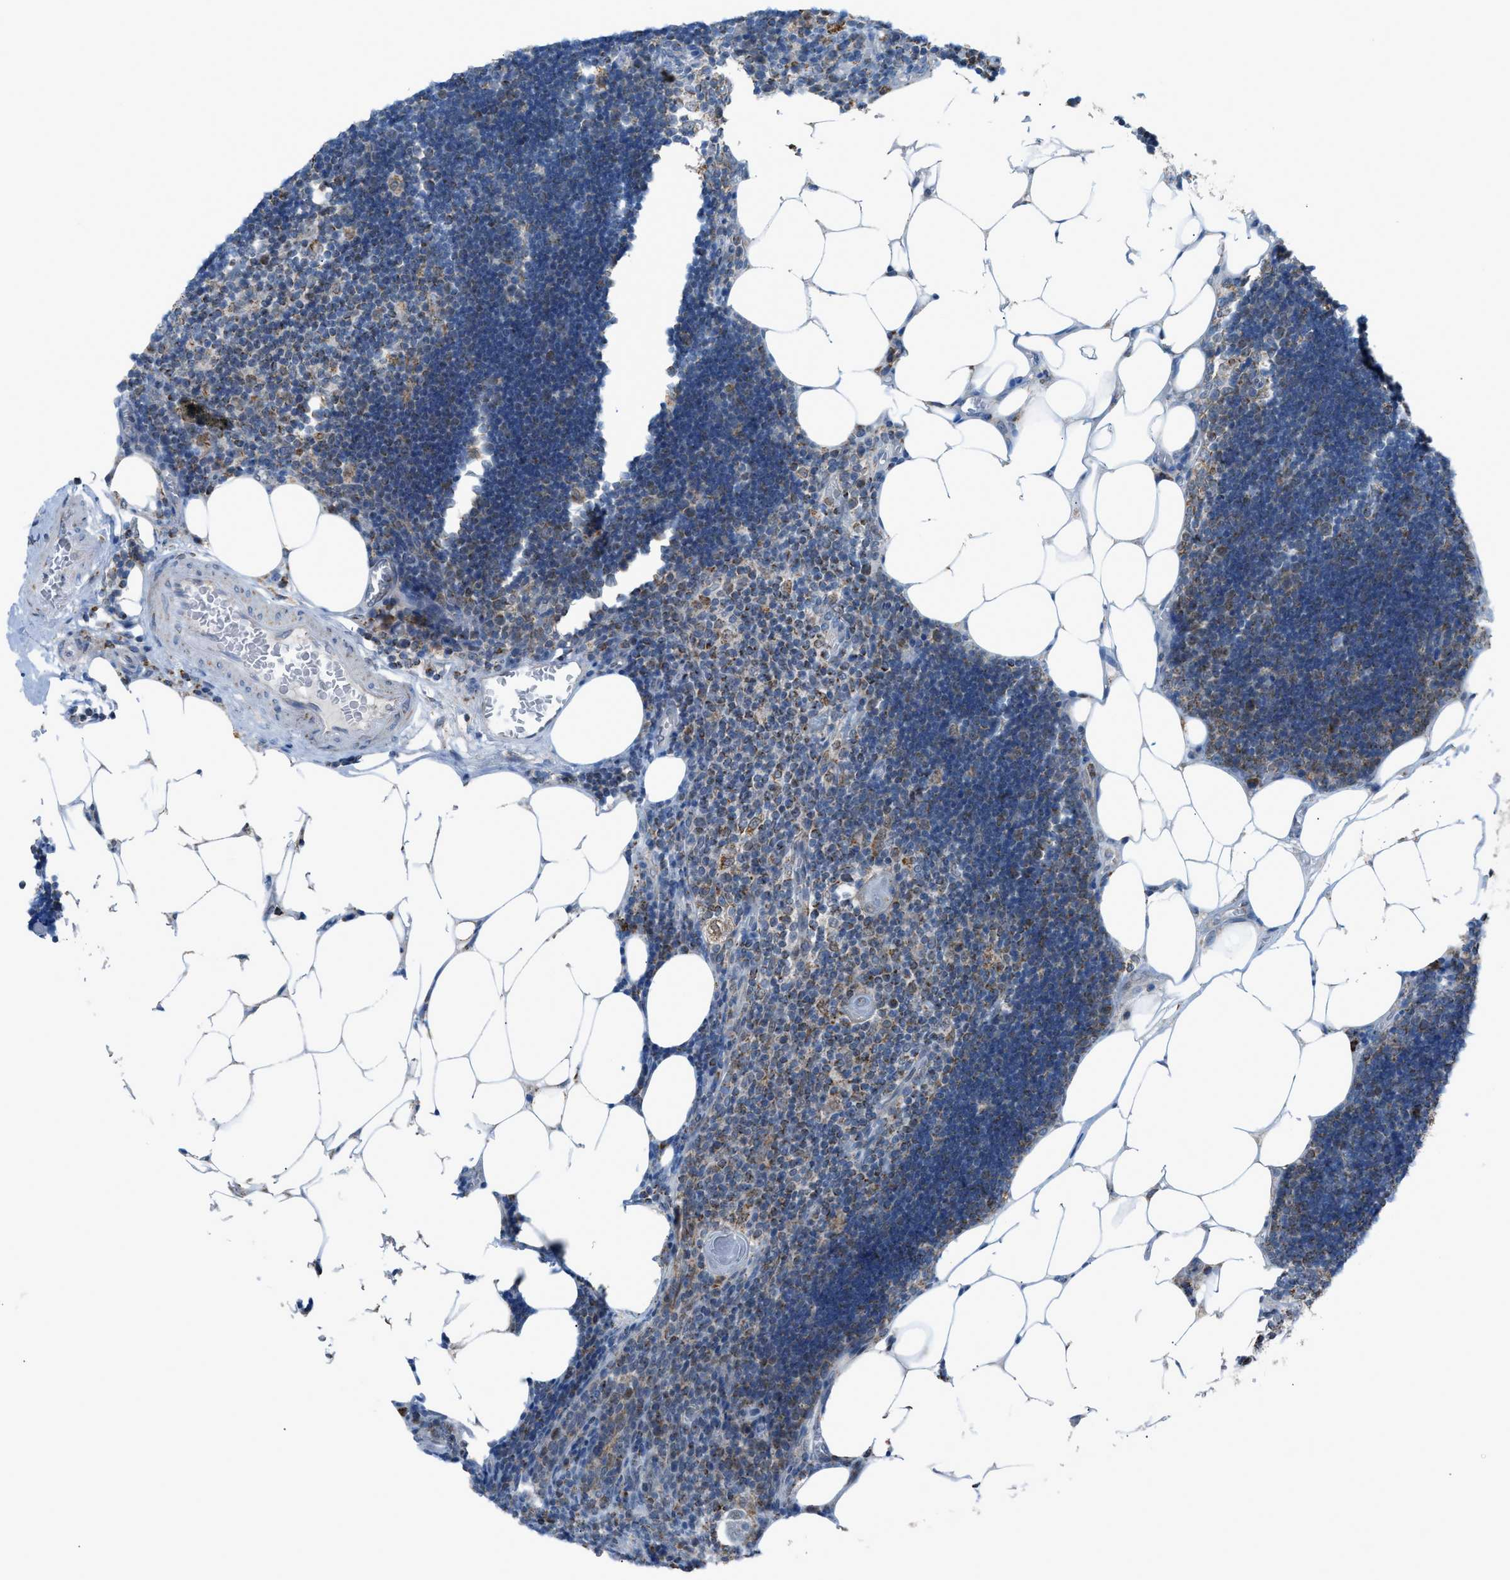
{"staining": {"intensity": "moderate", "quantity": "25%-75%", "location": "cytoplasmic/membranous"}, "tissue": "lymph node", "cell_type": "Germinal center cells", "image_type": "normal", "snomed": [{"axis": "morphology", "description": "Normal tissue, NOS"}, {"axis": "topography", "description": "Lymph node"}], "caption": "Immunohistochemical staining of unremarkable lymph node reveals moderate cytoplasmic/membranous protein expression in about 25%-75% of germinal center cells. (Brightfield microscopy of DAB IHC at high magnification).", "gene": "SRM", "patient": {"sex": "male", "age": 33}}